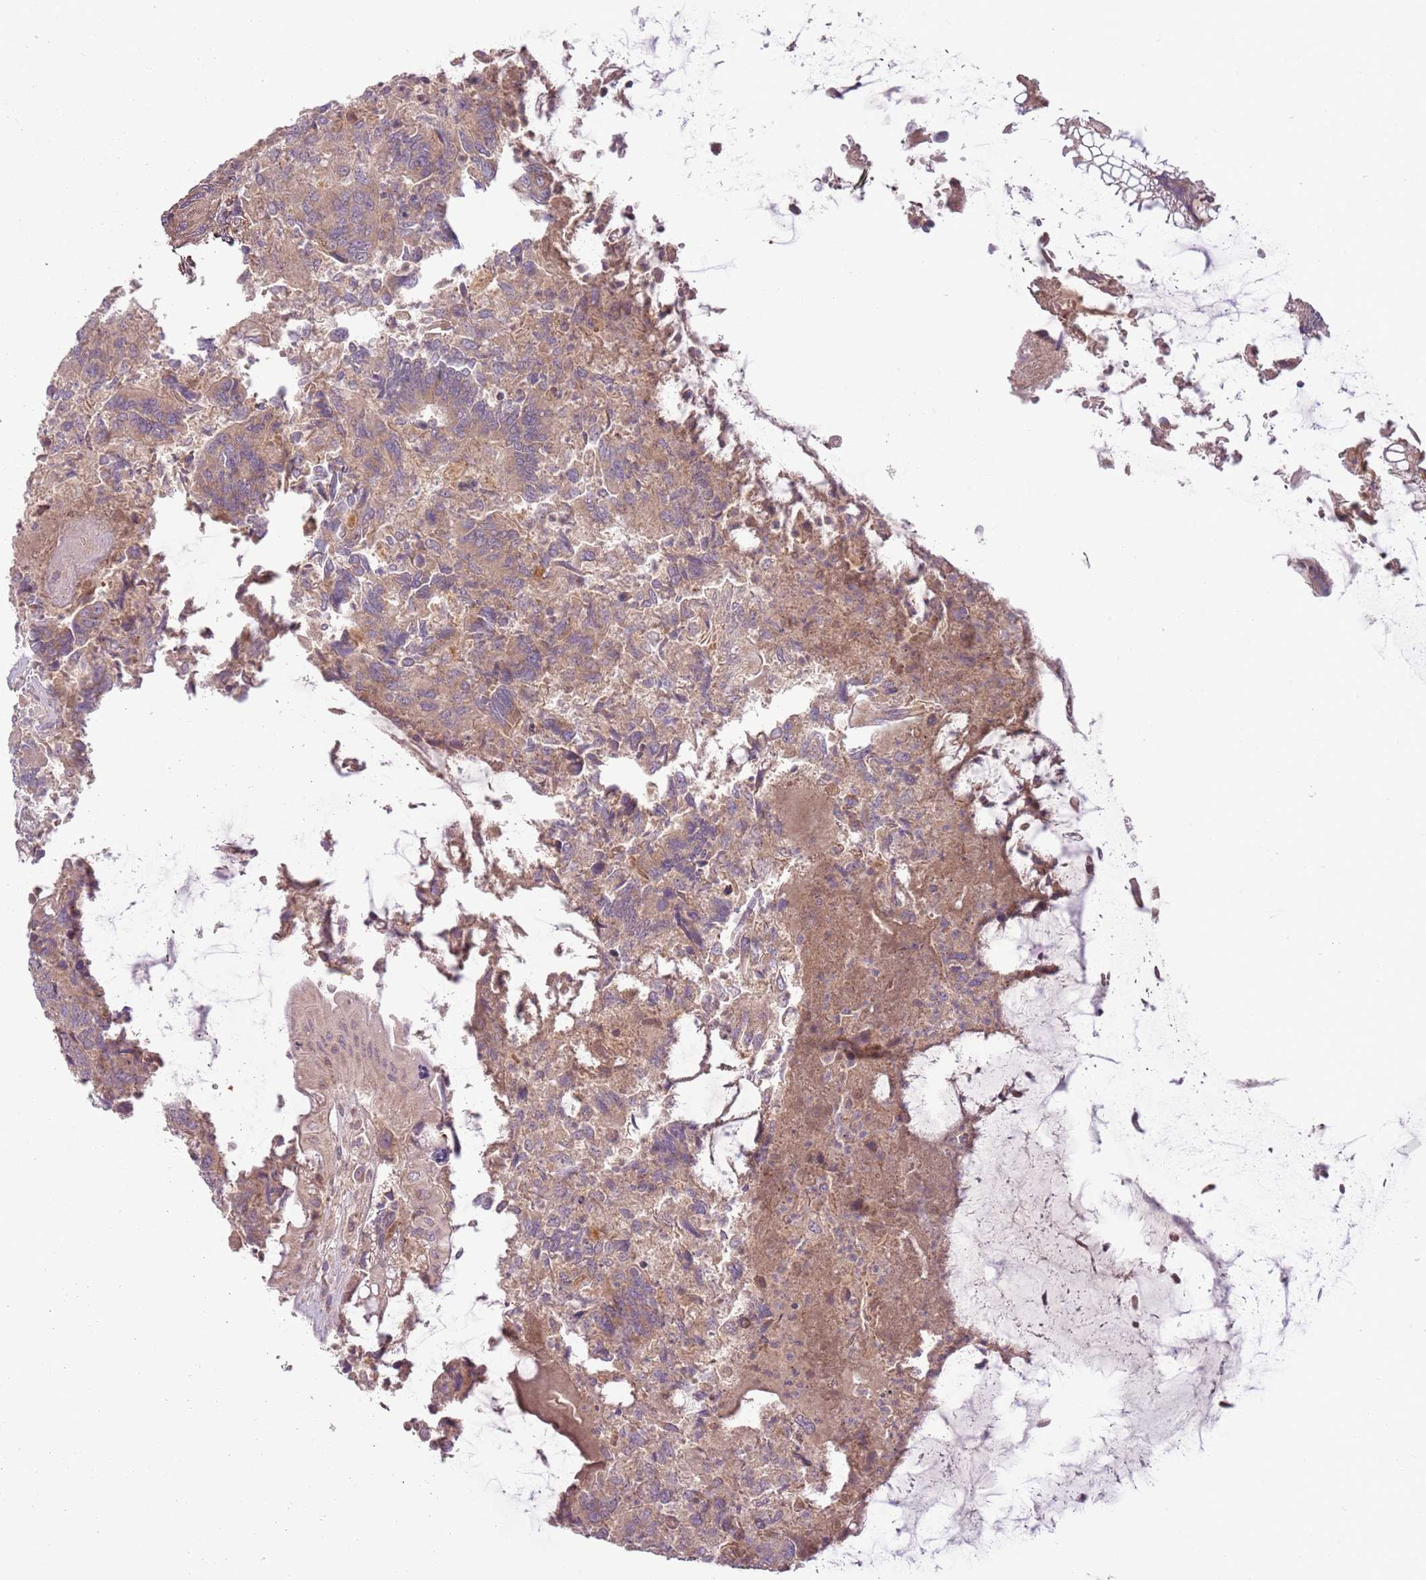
{"staining": {"intensity": "moderate", "quantity": ">75%", "location": "cytoplasmic/membranous"}, "tissue": "colorectal cancer", "cell_type": "Tumor cells", "image_type": "cancer", "snomed": [{"axis": "morphology", "description": "Adenocarcinoma, NOS"}, {"axis": "topography", "description": "Colon"}], "caption": "This image shows immunohistochemistry (IHC) staining of adenocarcinoma (colorectal), with medium moderate cytoplasmic/membranous staining in approximately >75% of tumor cells.", "gene": "DTD2", "patient": {"sex": "female", "age": 67}}